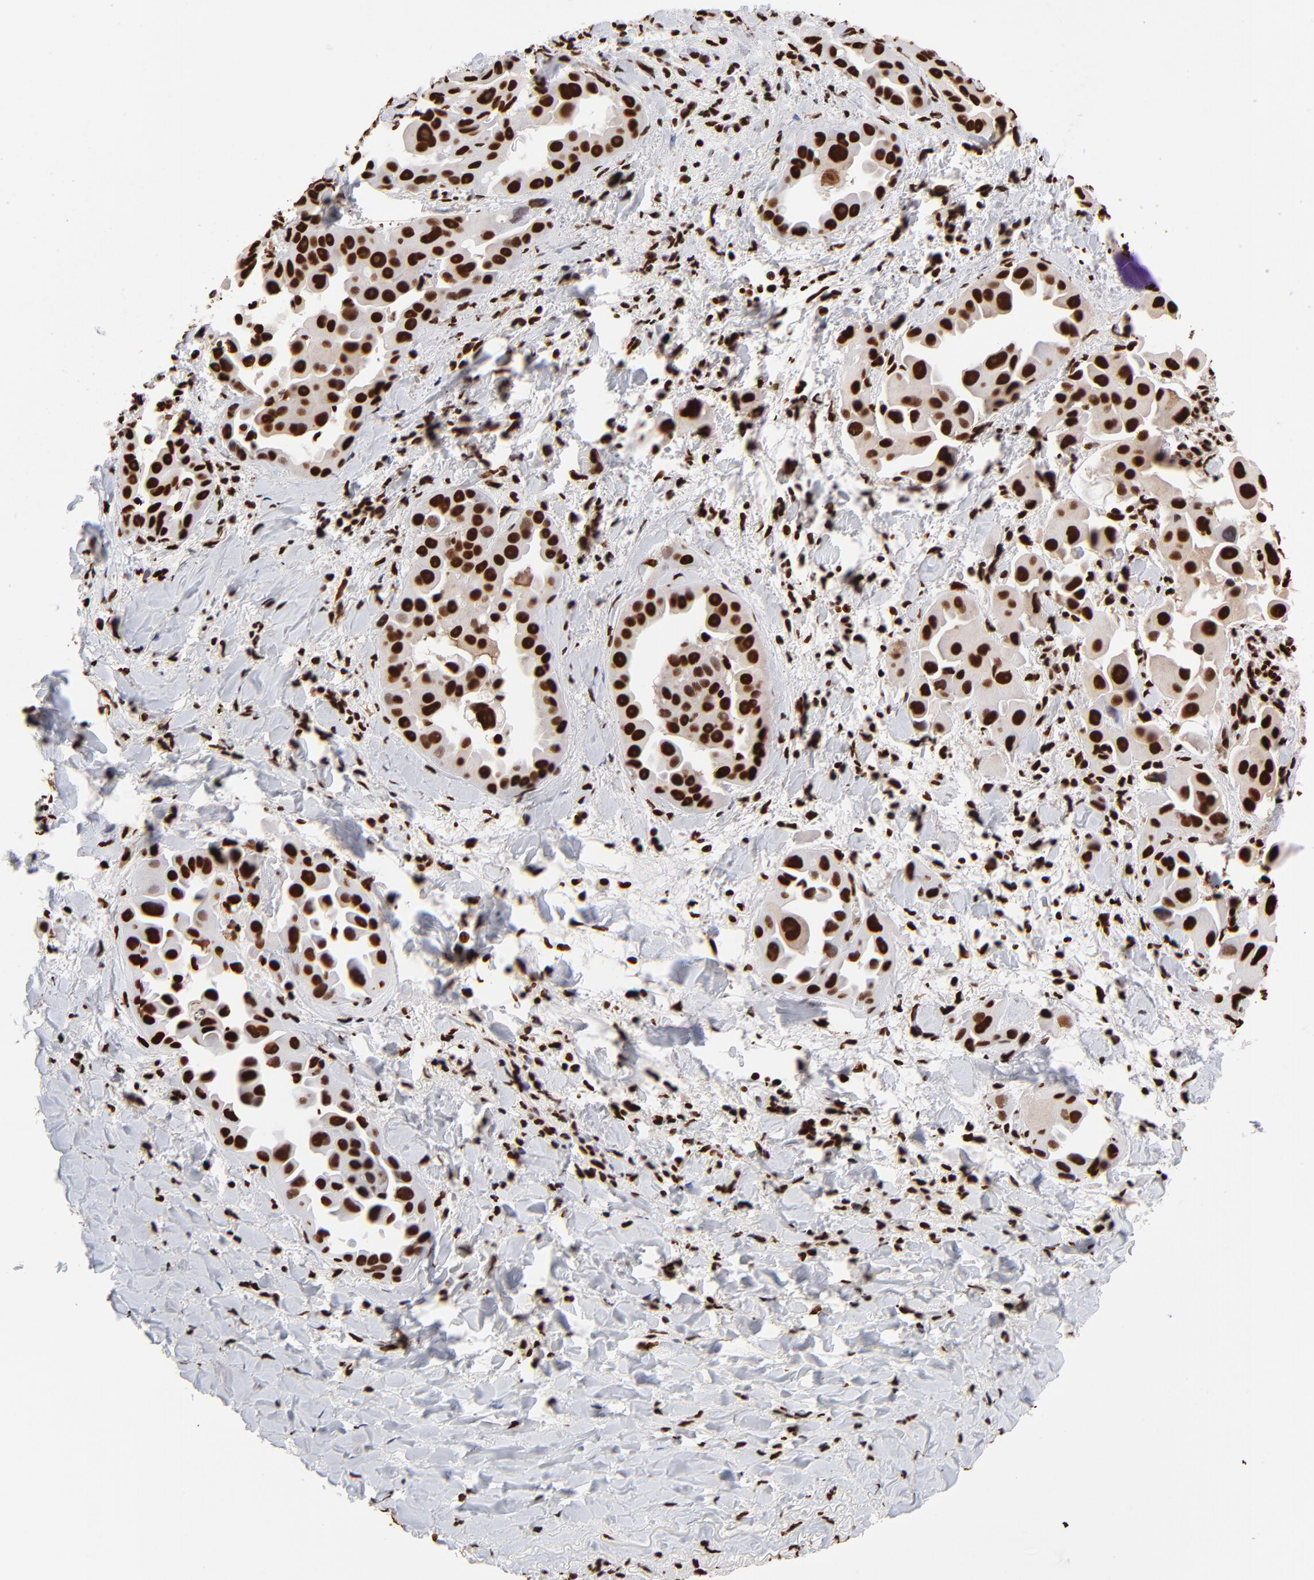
{"staining": {"intensity": "strong", "quantity": ">75%", "location": "nuclear"}, "tissue": "lung cancer", "cell_type": "Tumor cells", "image_type": "cancer", "snomed": [{"axis": "morphology", "description": "Normal tissue, NOS"}, {"axis": "morphology", "description": "Adenocarcinoma, NOS"}, {"axis": "topography", "description": "Bronchus"}], "caption": "Immunohistochemistry (DAB) staining of human lung cancer reveals strong nuclear protein positivity in about >75% of tumor cells. The staining was performed using DAB (3,3'-diaminobenzidine) to visualize the protein expression in brown, while the nuclei were stained in blue with hematoxylin (Magnification: 20x).", "gene": "ZNF544", "patient": {"sex": "male", "age": 68}}